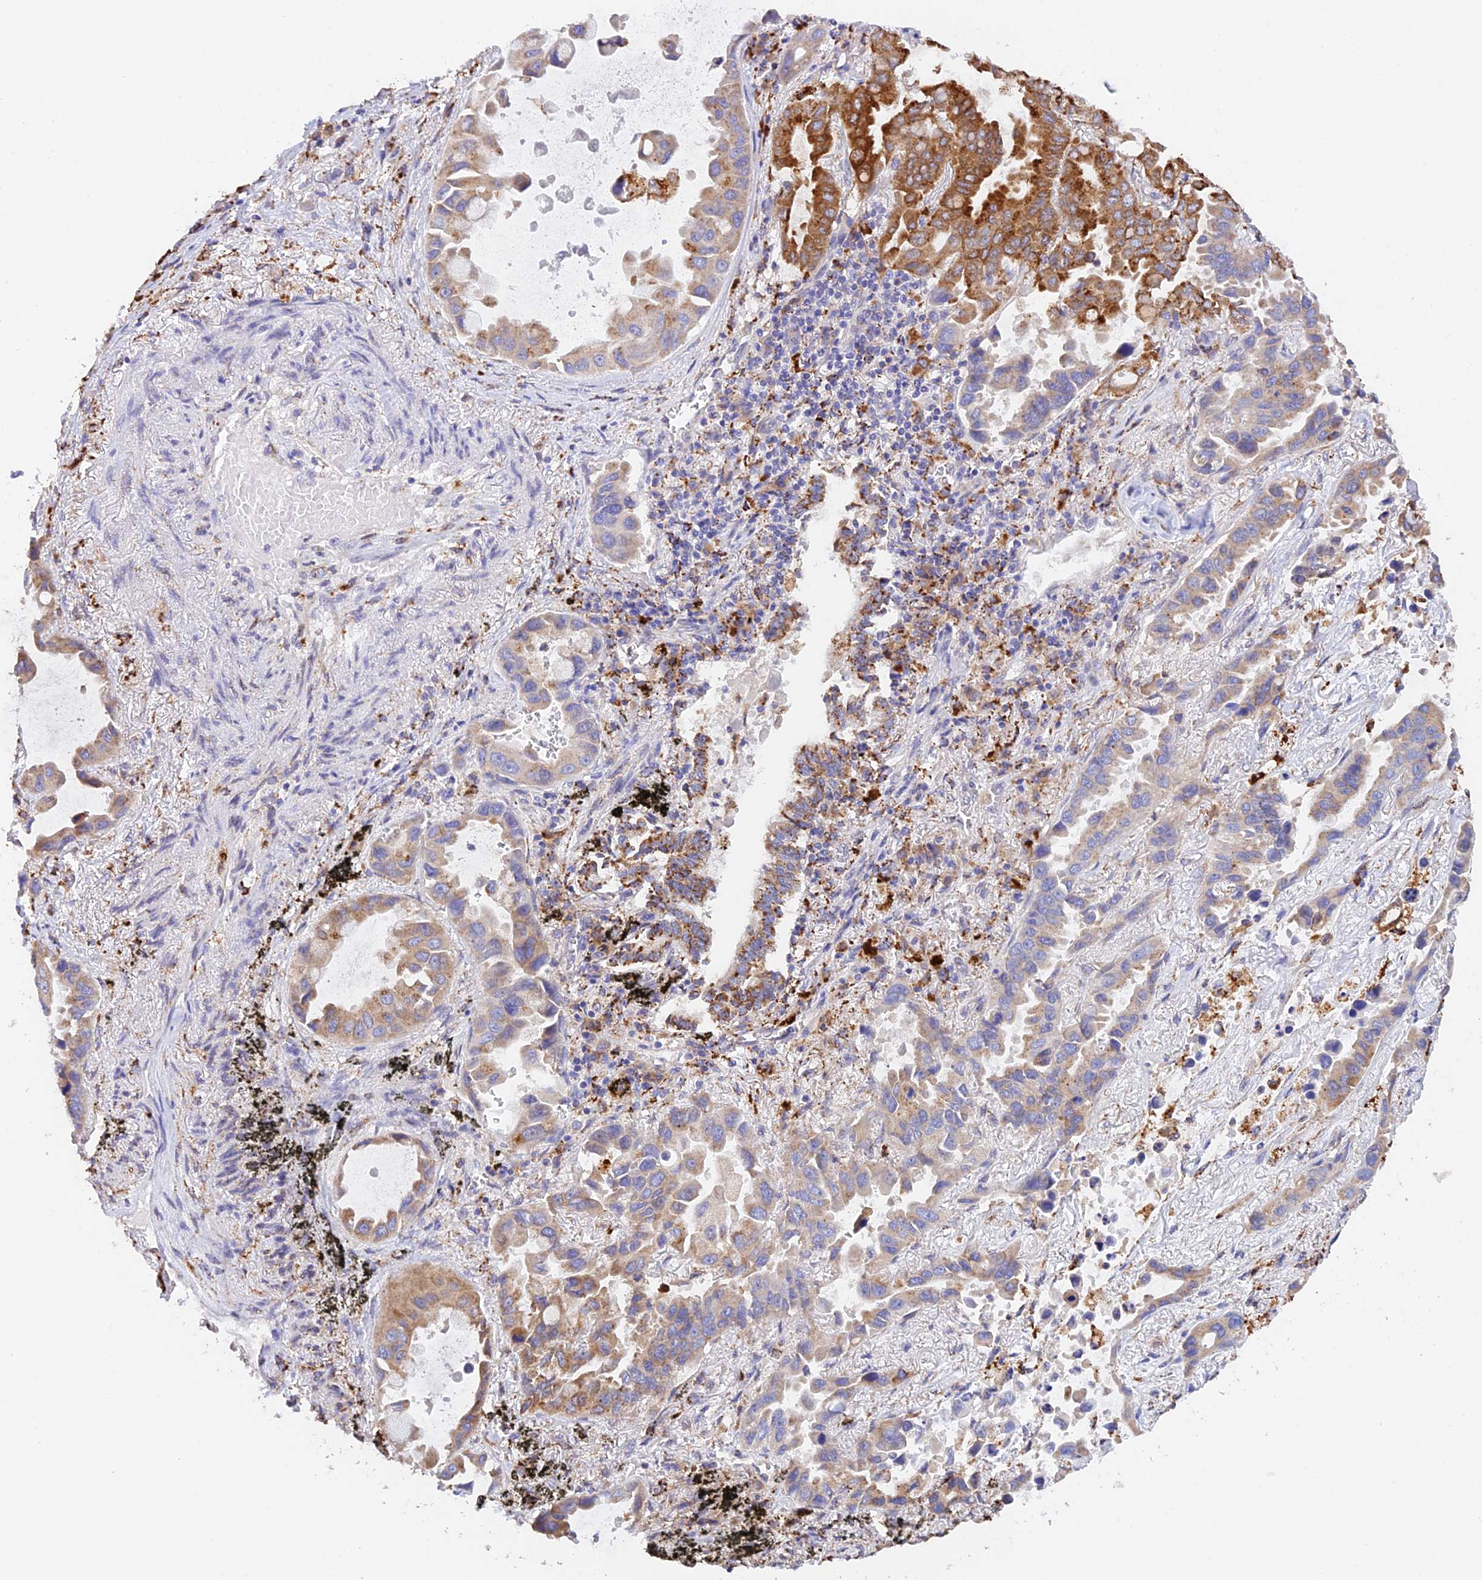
{"staining": {"intensity": "strong", "quantity": "<25%", "location": "cytoplasmic/membranous"}, "tissue": "lung cancer", "cell_type": "Tumor cells", "image_type": "cancer", "snomed": [{"axis": "morphology", "description": "Adenocarcinoma, NOS"}, {"axis": "topography", "description": "Lung"}], "caption": "IHC histopathology image of adenocarcinoma (lung) stained for a protein (brown), which reveals medium levels of strong cytoplasmic/membranous staining in approximately <25% of tumor cells.", "gene": "VKORC1", "patient": {"sex": "male", "age": 64}}